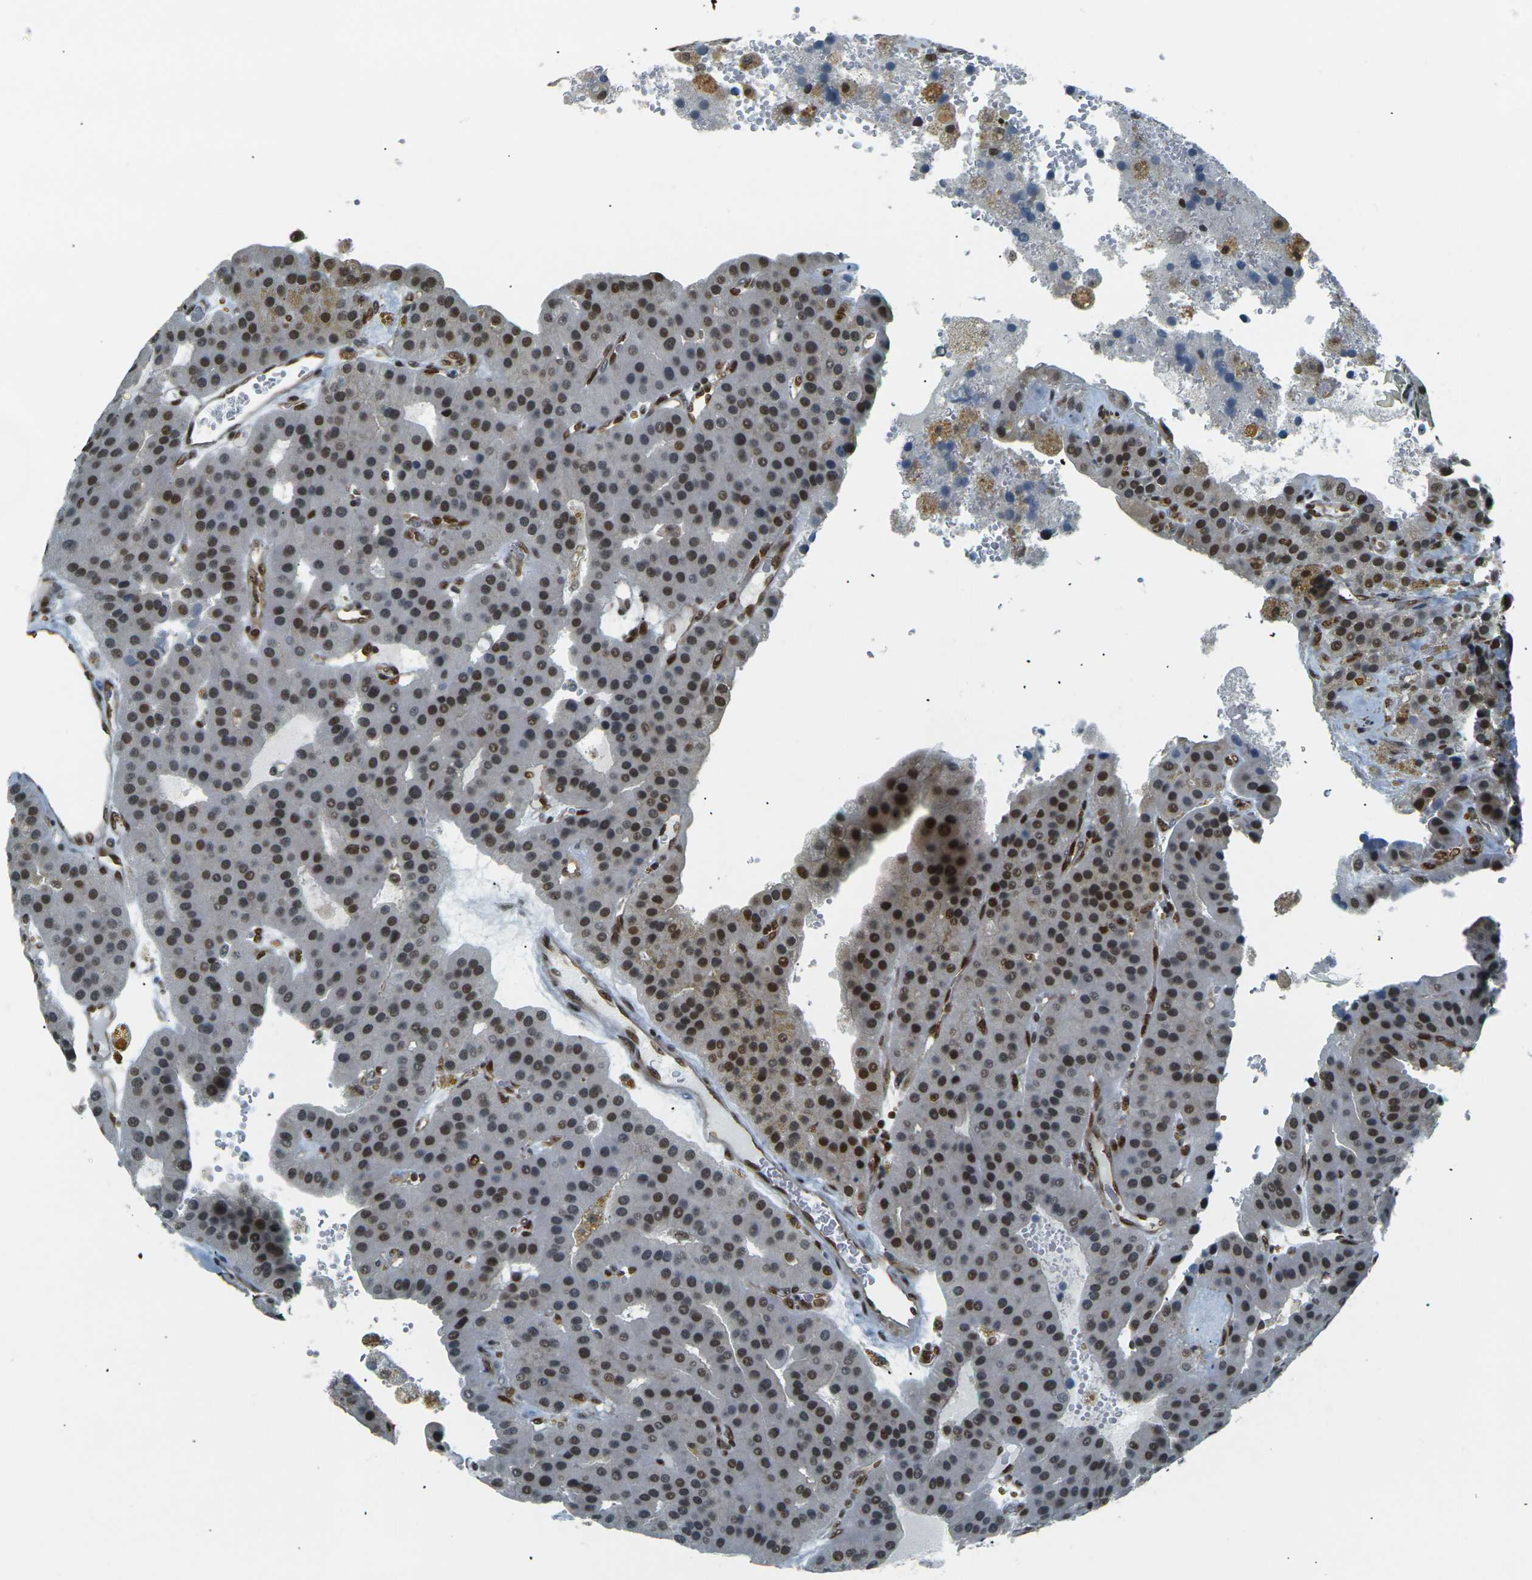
{"staining": {"intensity": "strong", "quantity": "25%-75%", "location": "nuclear"}, "tissue": "parathyroid gland", "cell_type": "Glandular cells", "image_type": "normal", "snomed": [{"axis": "morphology", "description": "Normal tissue, NOS"}, {"axis": "morphology", "description": "Adenoma, NOS"}, {"axis": "topography", "description": "Parathyroid gland"}], "caption": "IHC image of benign parathyroid gland: human parathyroid gland stained using immunohistochemistry shows high levels of strong protein expression localized specifically in the nuclear of glandular cells, appearing as a nuclear brown color.", "gene": "NHEJ1", "patient": {"sex": "female", "age": 86}}